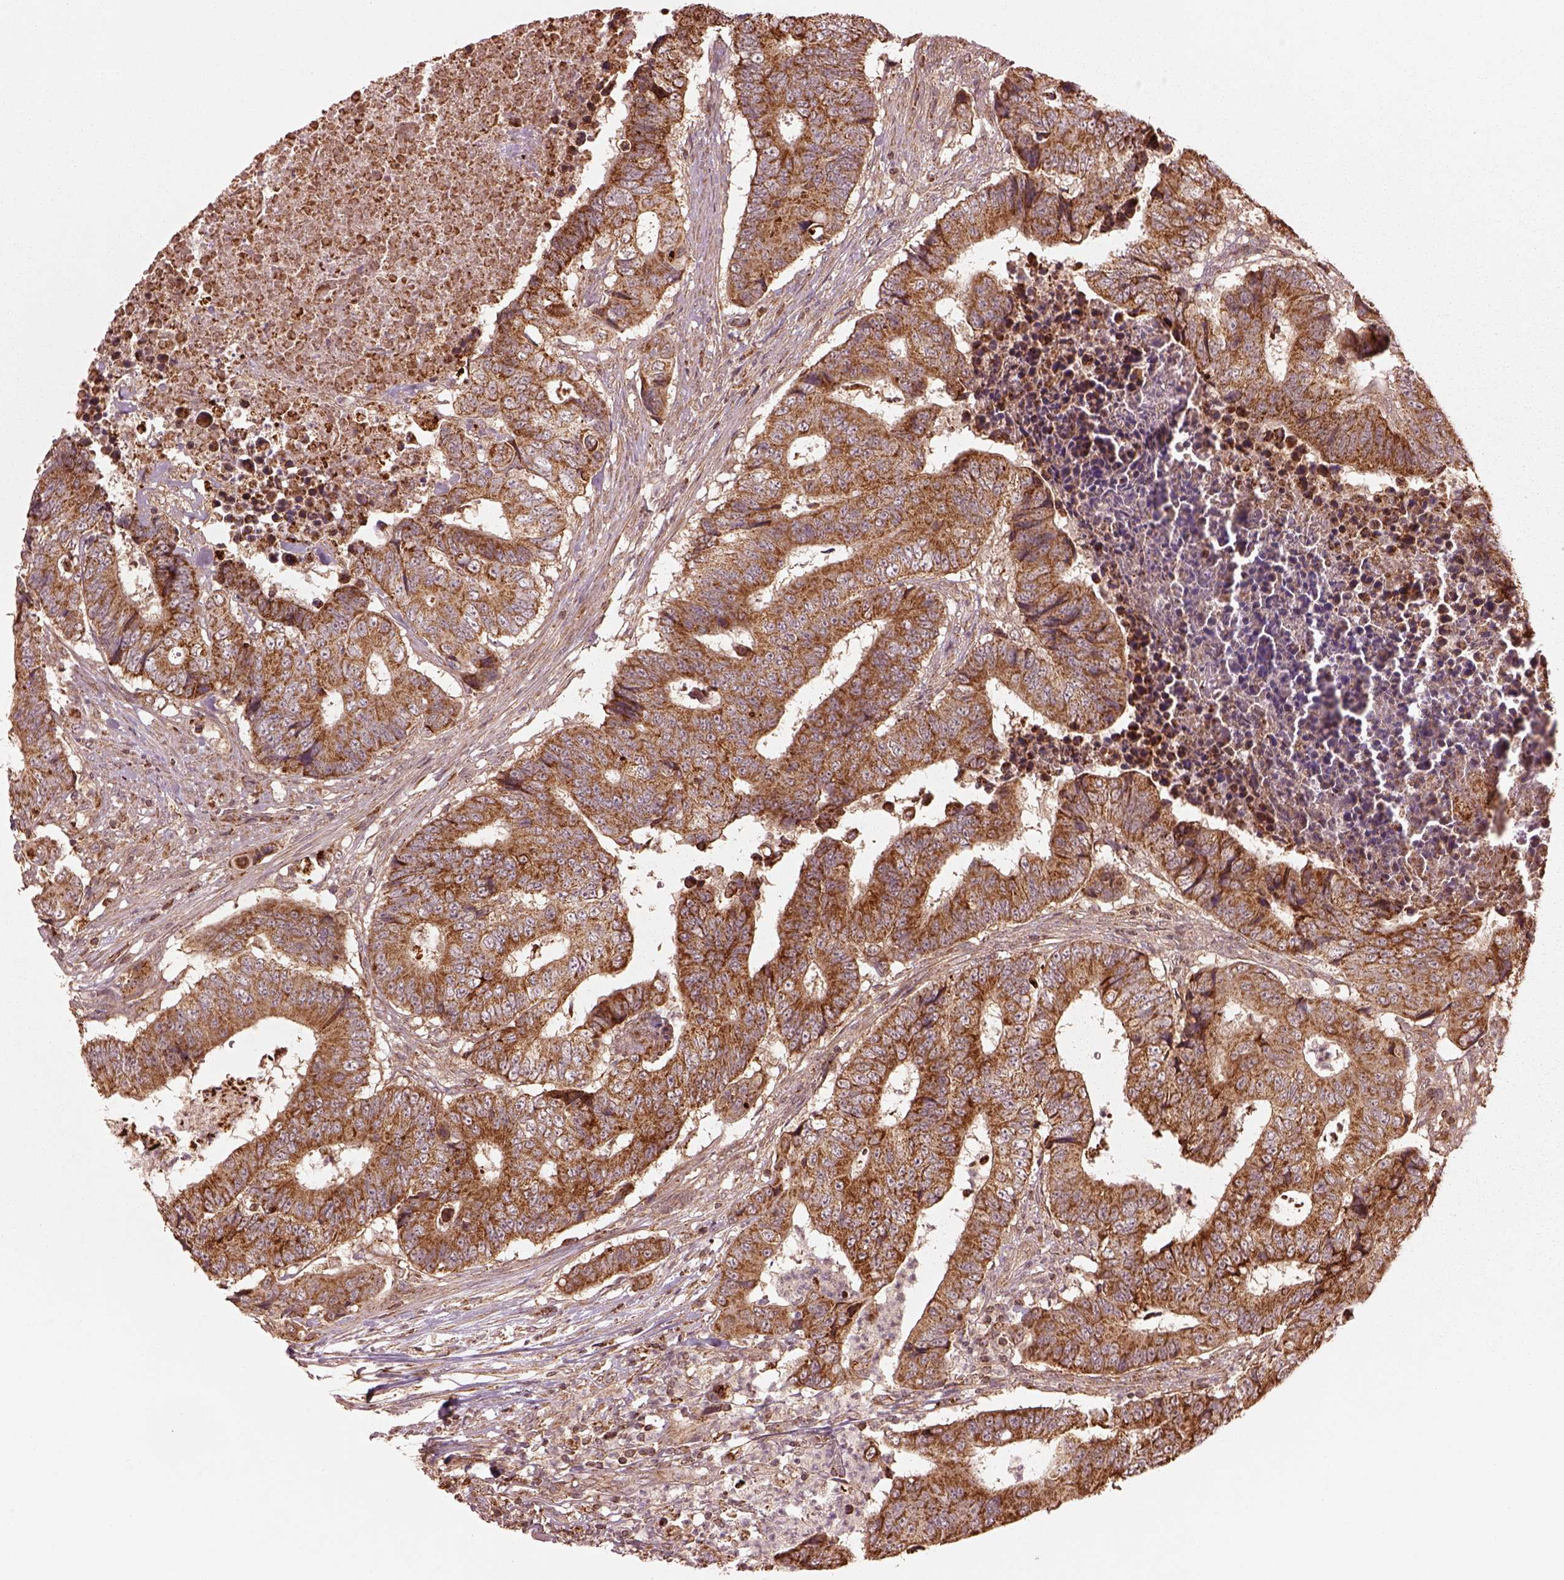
{"staining": {"intensity": "moderate", "quantity": ">75%", "location": "cytoplasmic/membranous"}, "tissue": "colorectal cancer", "cell_type": "Tumor cells", "image_type": "cancer", "snomed": [{"axis": "morphology", "description": "Adenocarcinoma, NOS"}, {"axis": "topography", "description": "Colon"}], "caption": "Immunohistochemical staining of colorectal cancer demonstrates moderate cytoplasmic/membranous protein staining in about >75% of tumor cells.", "gene": "SEL1L3", "patient": {"sex": "female", "age": 48}}